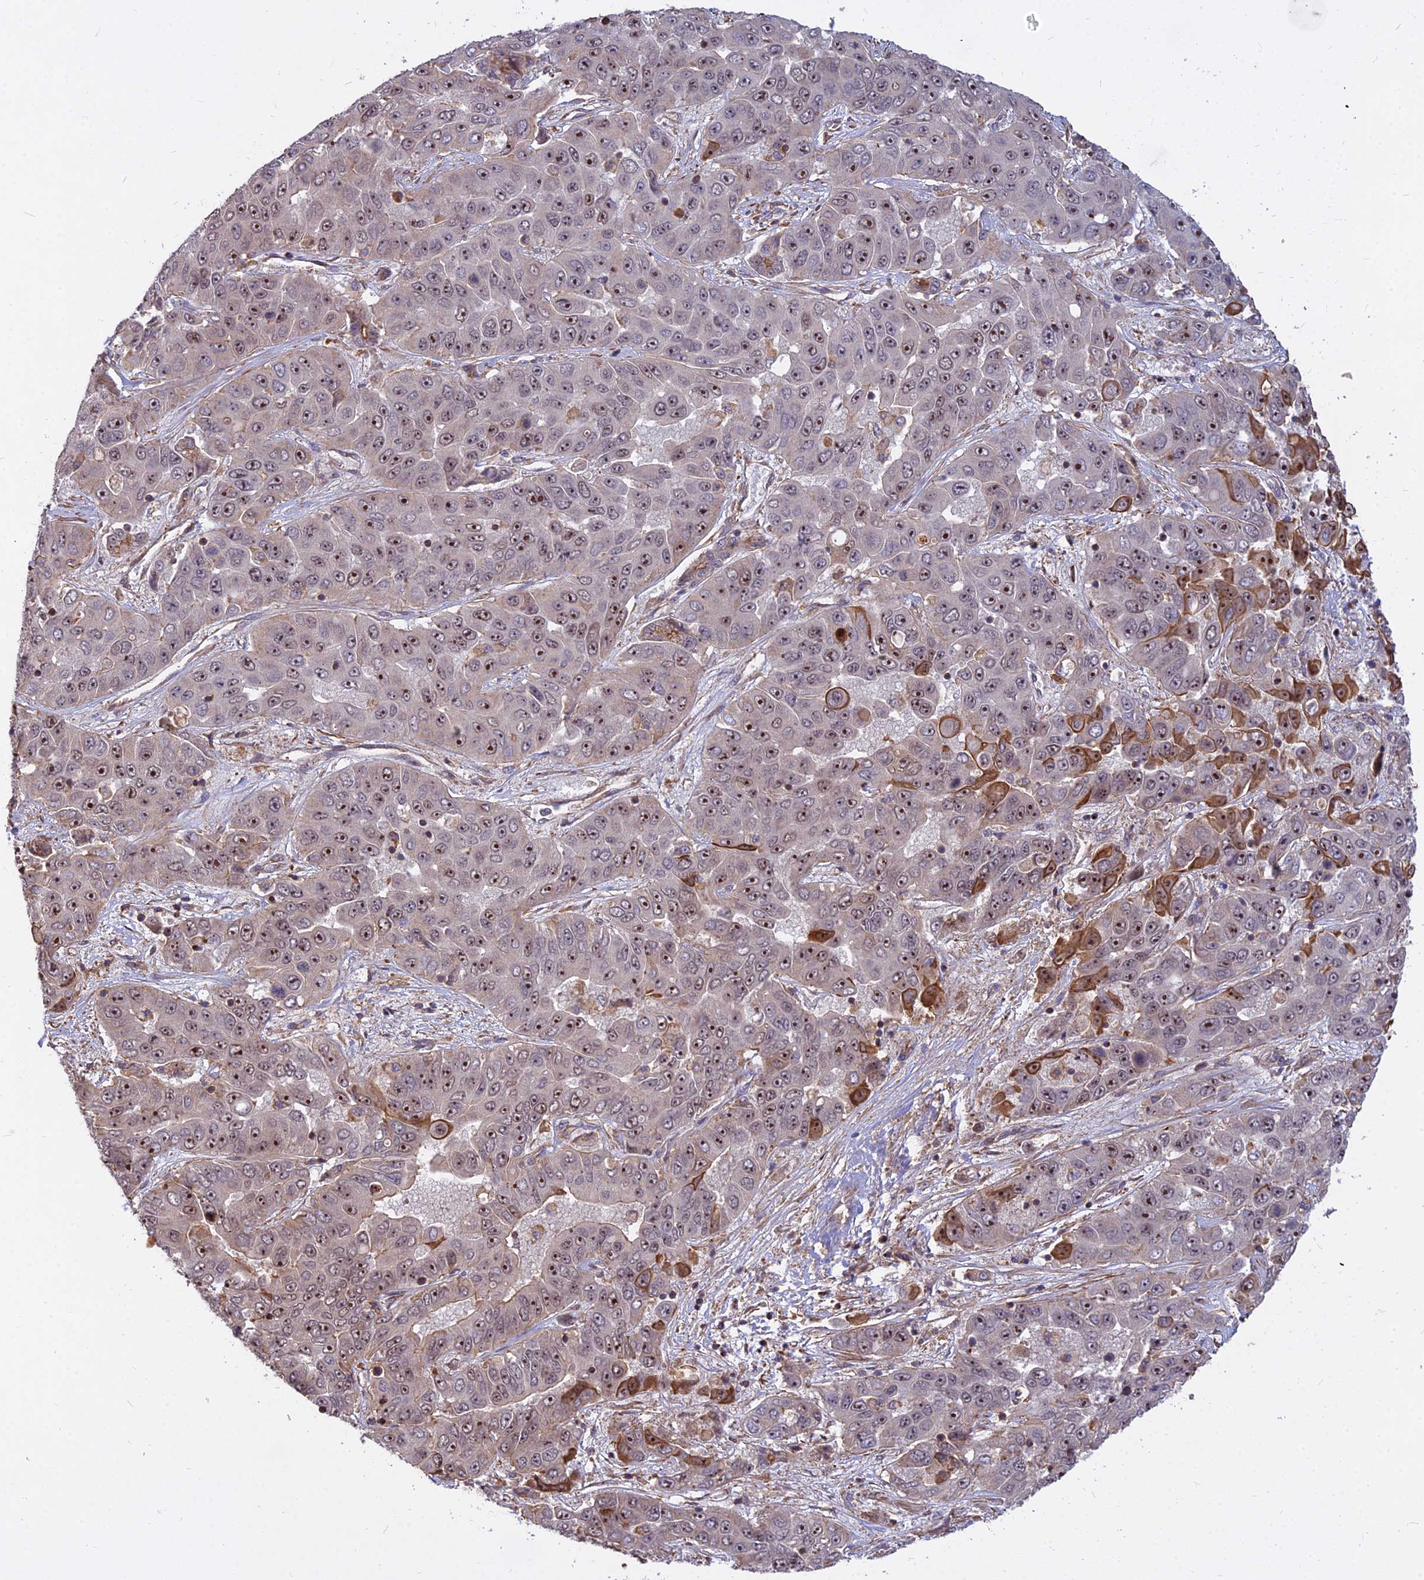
{"staining": {"intensity": "strong", "quantity": "25%-75%", "location": "nuclear"}, "tissue": "liver cancer", "cell_type": "Tumor cells", "image_type": "cancer", "snomed": [{"axis": "morphology", "description": "Cholangiocarcinoma"}, {"axis": "topography", "description": "Liver"}], "caption": "Liver cholangiocarcinoma stained with a brown dye demonstrates strong nuclear positive expression in approximately 25%-75% of tumor cells.", "gene": "TCEA3", "patient": {"sex": "female", "age": 52}}